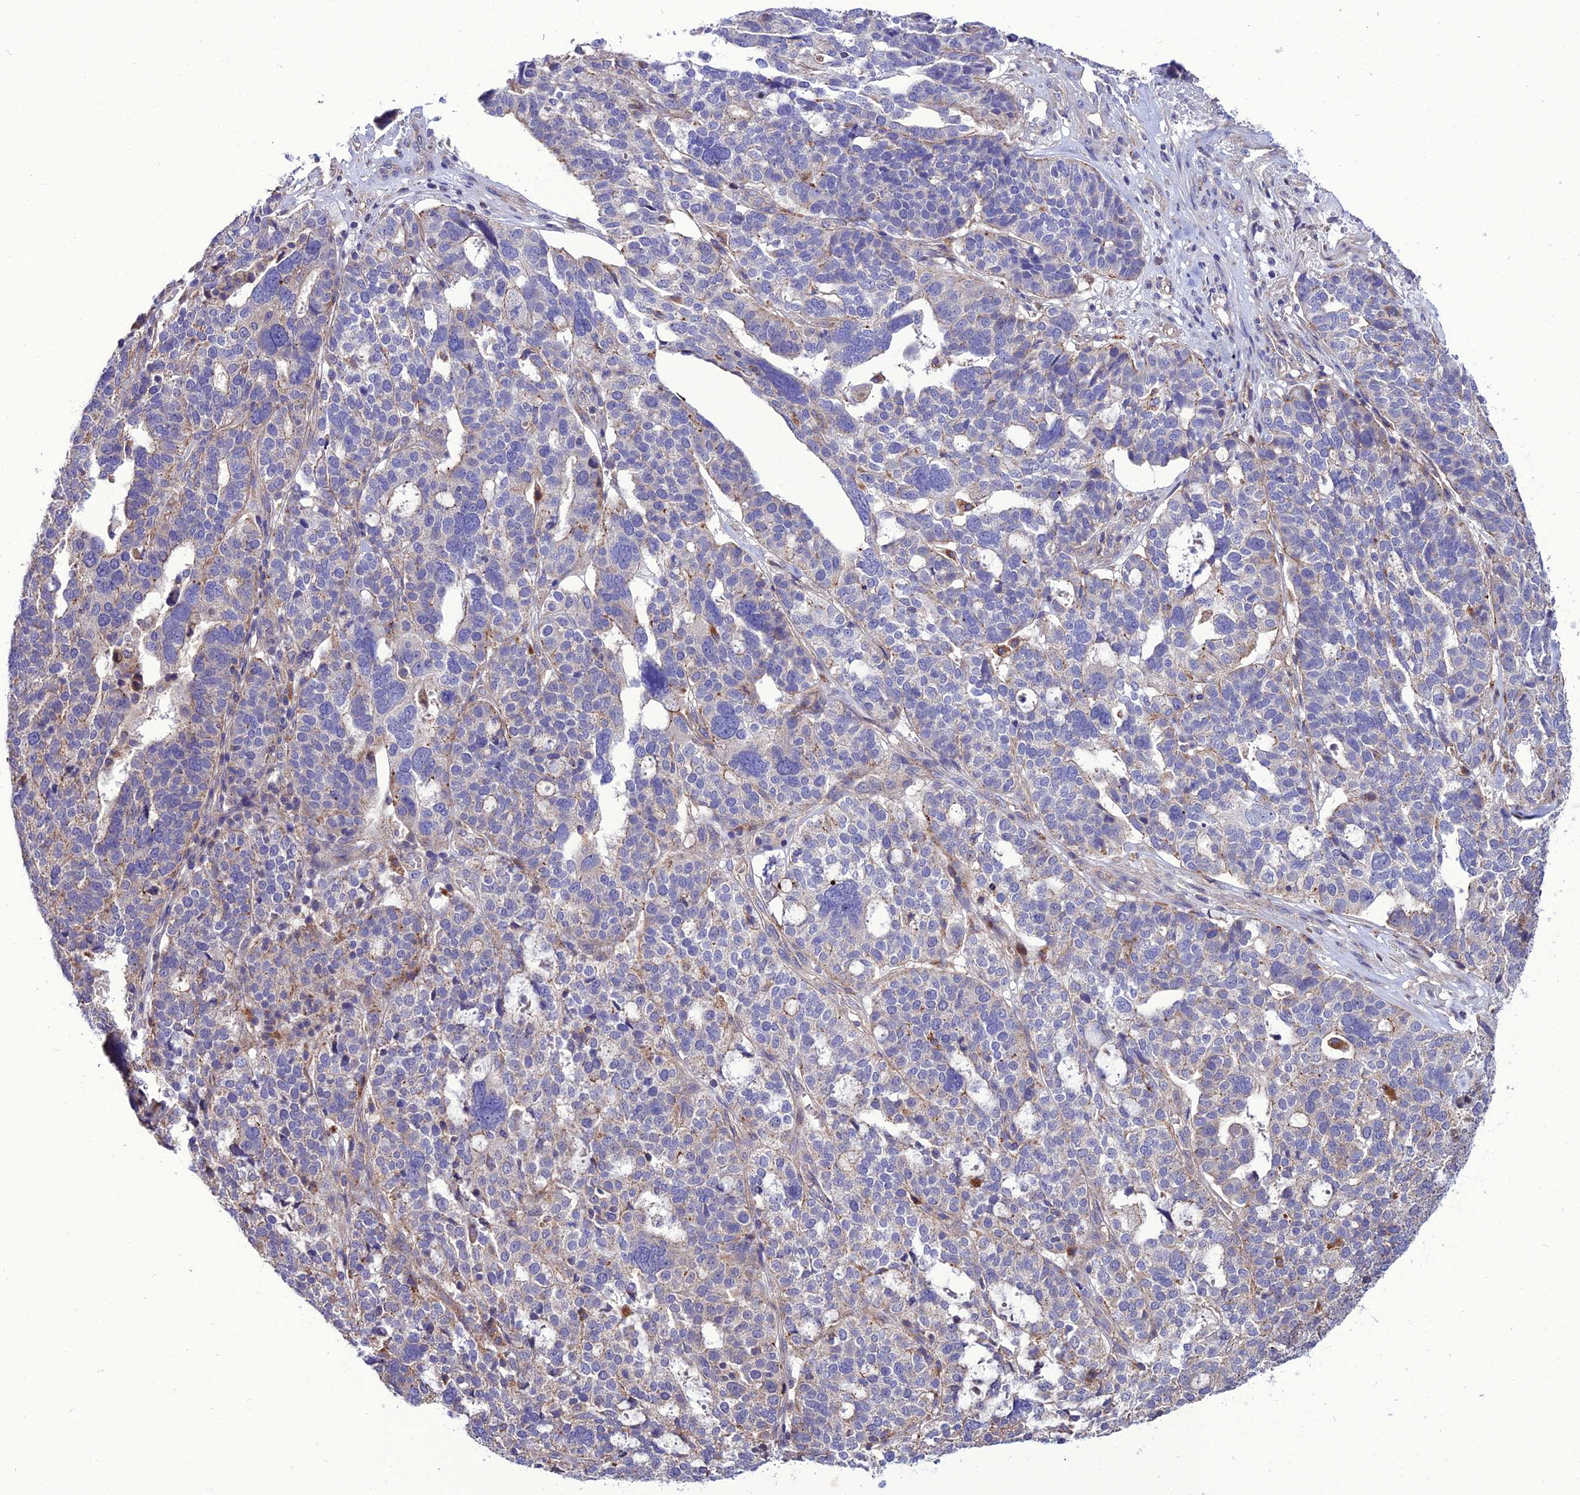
{"staining": {"intensity": "negative", "quantity": "none", "location": "none"}, "tissue": "ovarian cancer", "cell_type": "Tumor cells", "image_type": "cancer", "snomed": [{"axis": "morphology", "description": "Cystadenocarcinoma, serous, NOS"}, {"axis": "topography", "description": "Ovary"}], "caption": "IHC of ovarian serous cystadenocarcinoma shows no staining in tumor cells.", "gene": "PPIL3", "patient": {"sex": "female", "age": 59}}